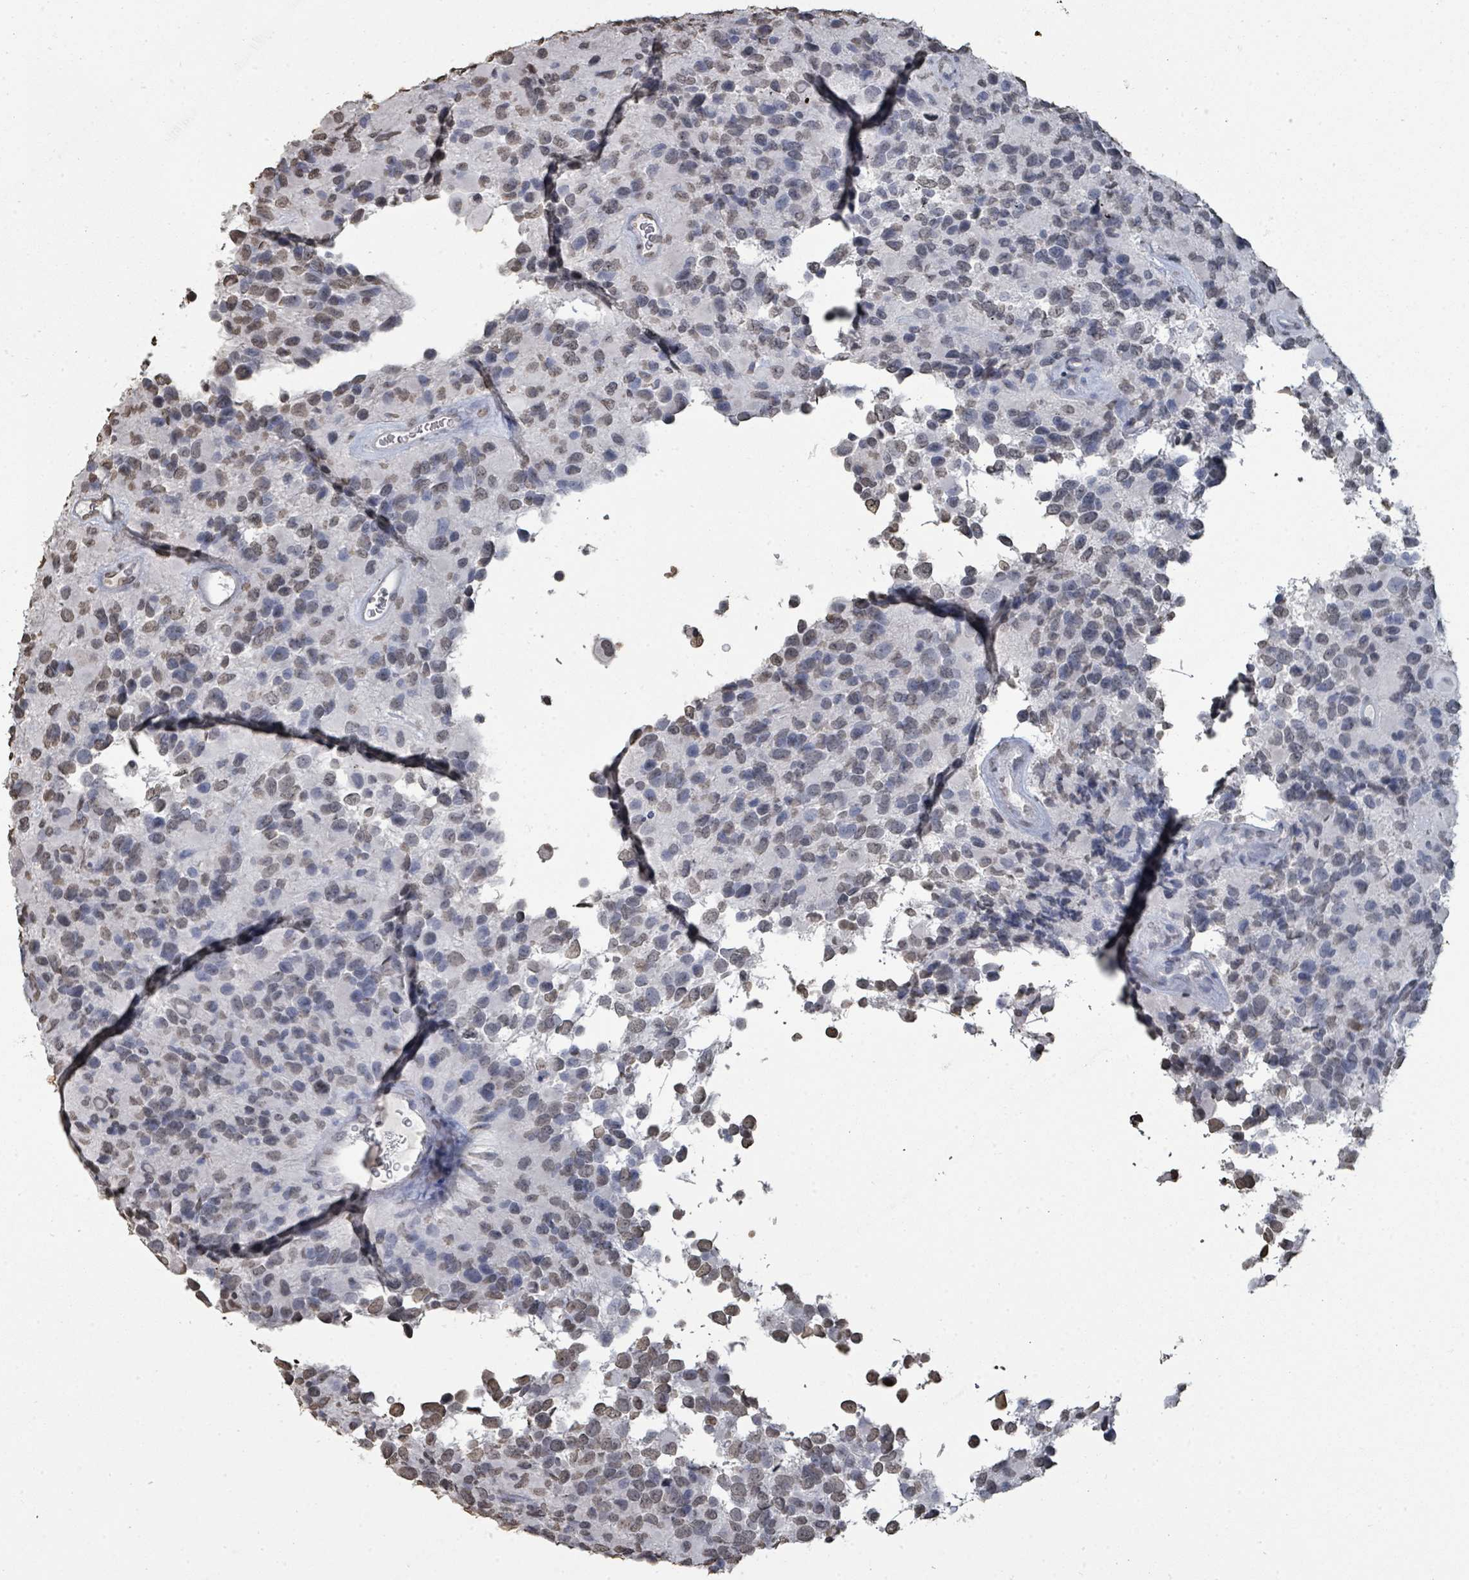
{"staining": {"intensity": "moderate", "quantity": "25%-75%", "location": "nuclear"}, "tissue": "glioma", "cell_type": "Tumor cells", "image_type": "cancer", "snomed": [{"axis": "morphology", "description": "Glioma, malignant, High grade"}, {"axis": "topography", "description": "Brain"}], "caption": "Tumor cells demonstrate moderate nuclear positivity in approximately 25%-75% of cells in high-grade glioma (malignant).", "gene": "MRPS12", "patient": {"sex": "male", "age": 77}}